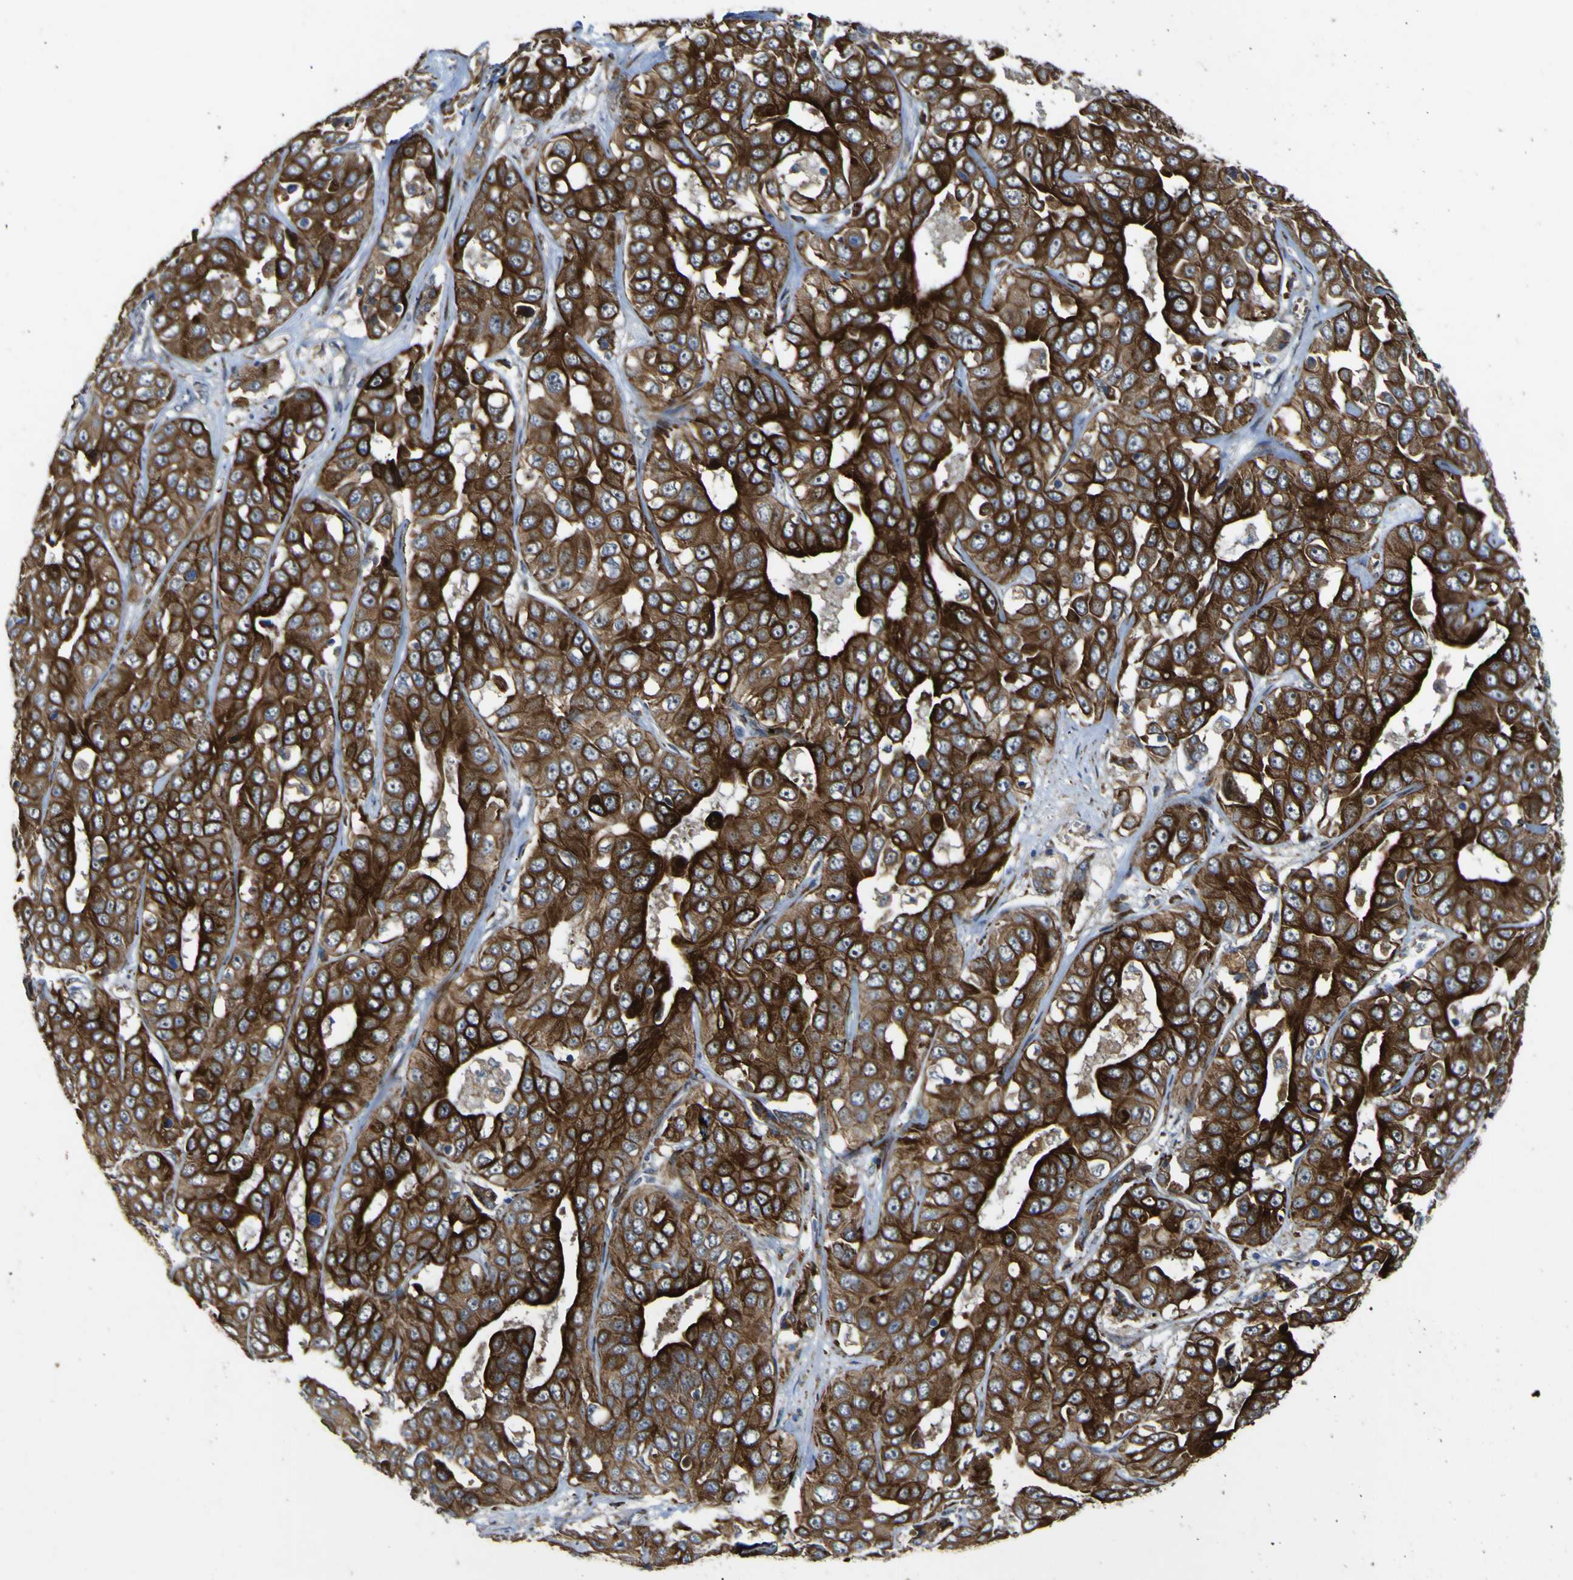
{"staining": {"intensity": "strong", "quantity": ">75%", "location": "cytoplasmic/membranous"}, "tissue": "liver cancer", "cell_type": "Tumor cells", "image_type": "cancer", "snomed": [{"axis": "morphology", "description": "Cholangiocarcinoma"}, {"axis": "topography", "description": "Liver"}], "caption": "Immunohistochemistry micrograph of liver cholangiocarcinoma stained for a protein (brown), which reveals high levels of strong cytoplasmic/membranous expression in approximately >75% of tumor cells.", "gene": "LBHD1", "patient": {"sex": "female", "age": 52}}